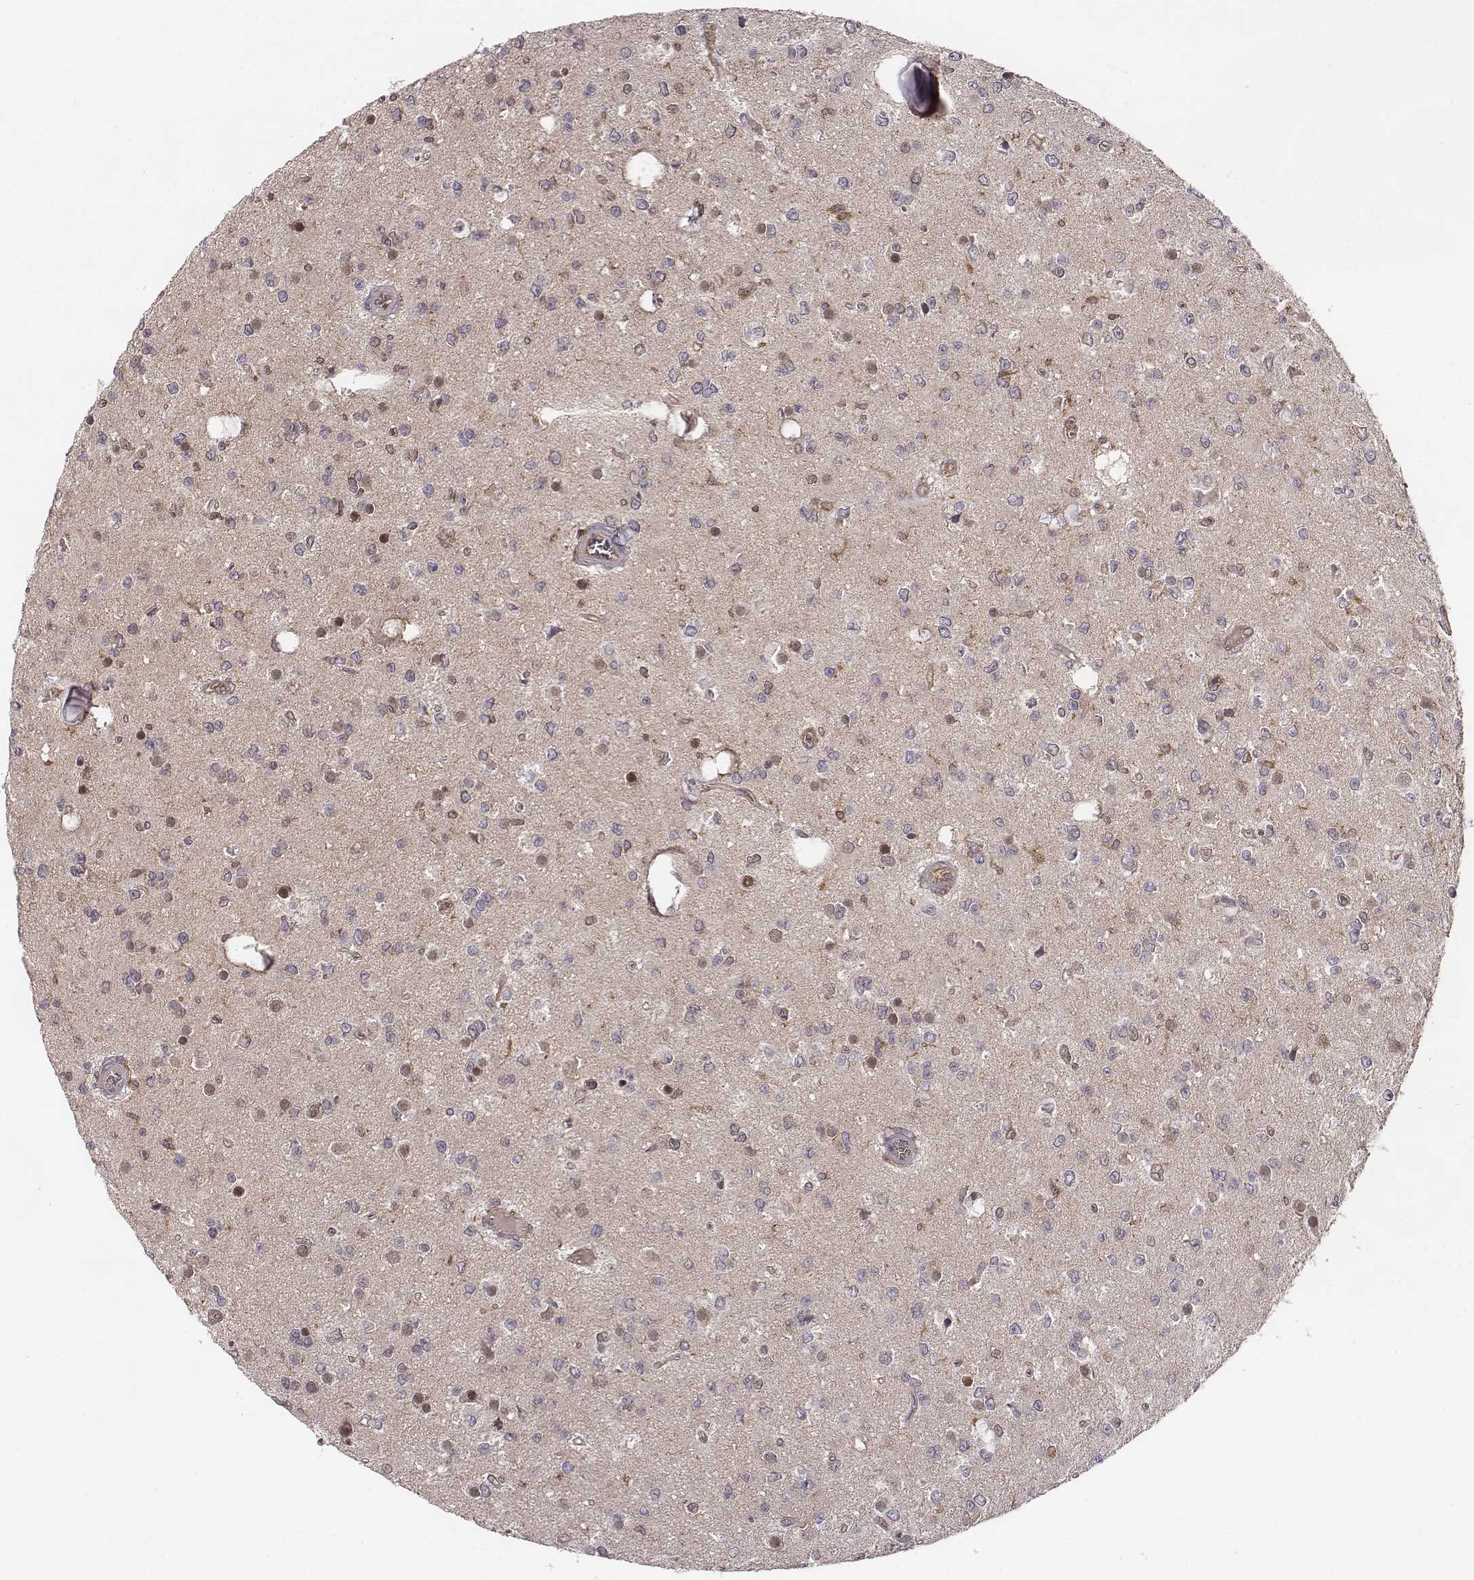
{"staining": {"intensity": "moderate", "quantity": "<25%", "location": "cytoplasmic/membranous"}, "tissue": "glioma", "cell_type": "Tumor cells", "image_type": "cancer", "snomed": [{"axis": "morphology", "description": "Glioma, malignant, Low grade"}, {"axis": "topography", "description": "Brain"}], "caption": "Immunohistochemical staining of human glioma shows low levels of moderate cytoplasmic/membranous protein positivity in about <25% of tumor cells.", "gene": "VPS26A", "patient": {"sex": "female", "age": 45}}